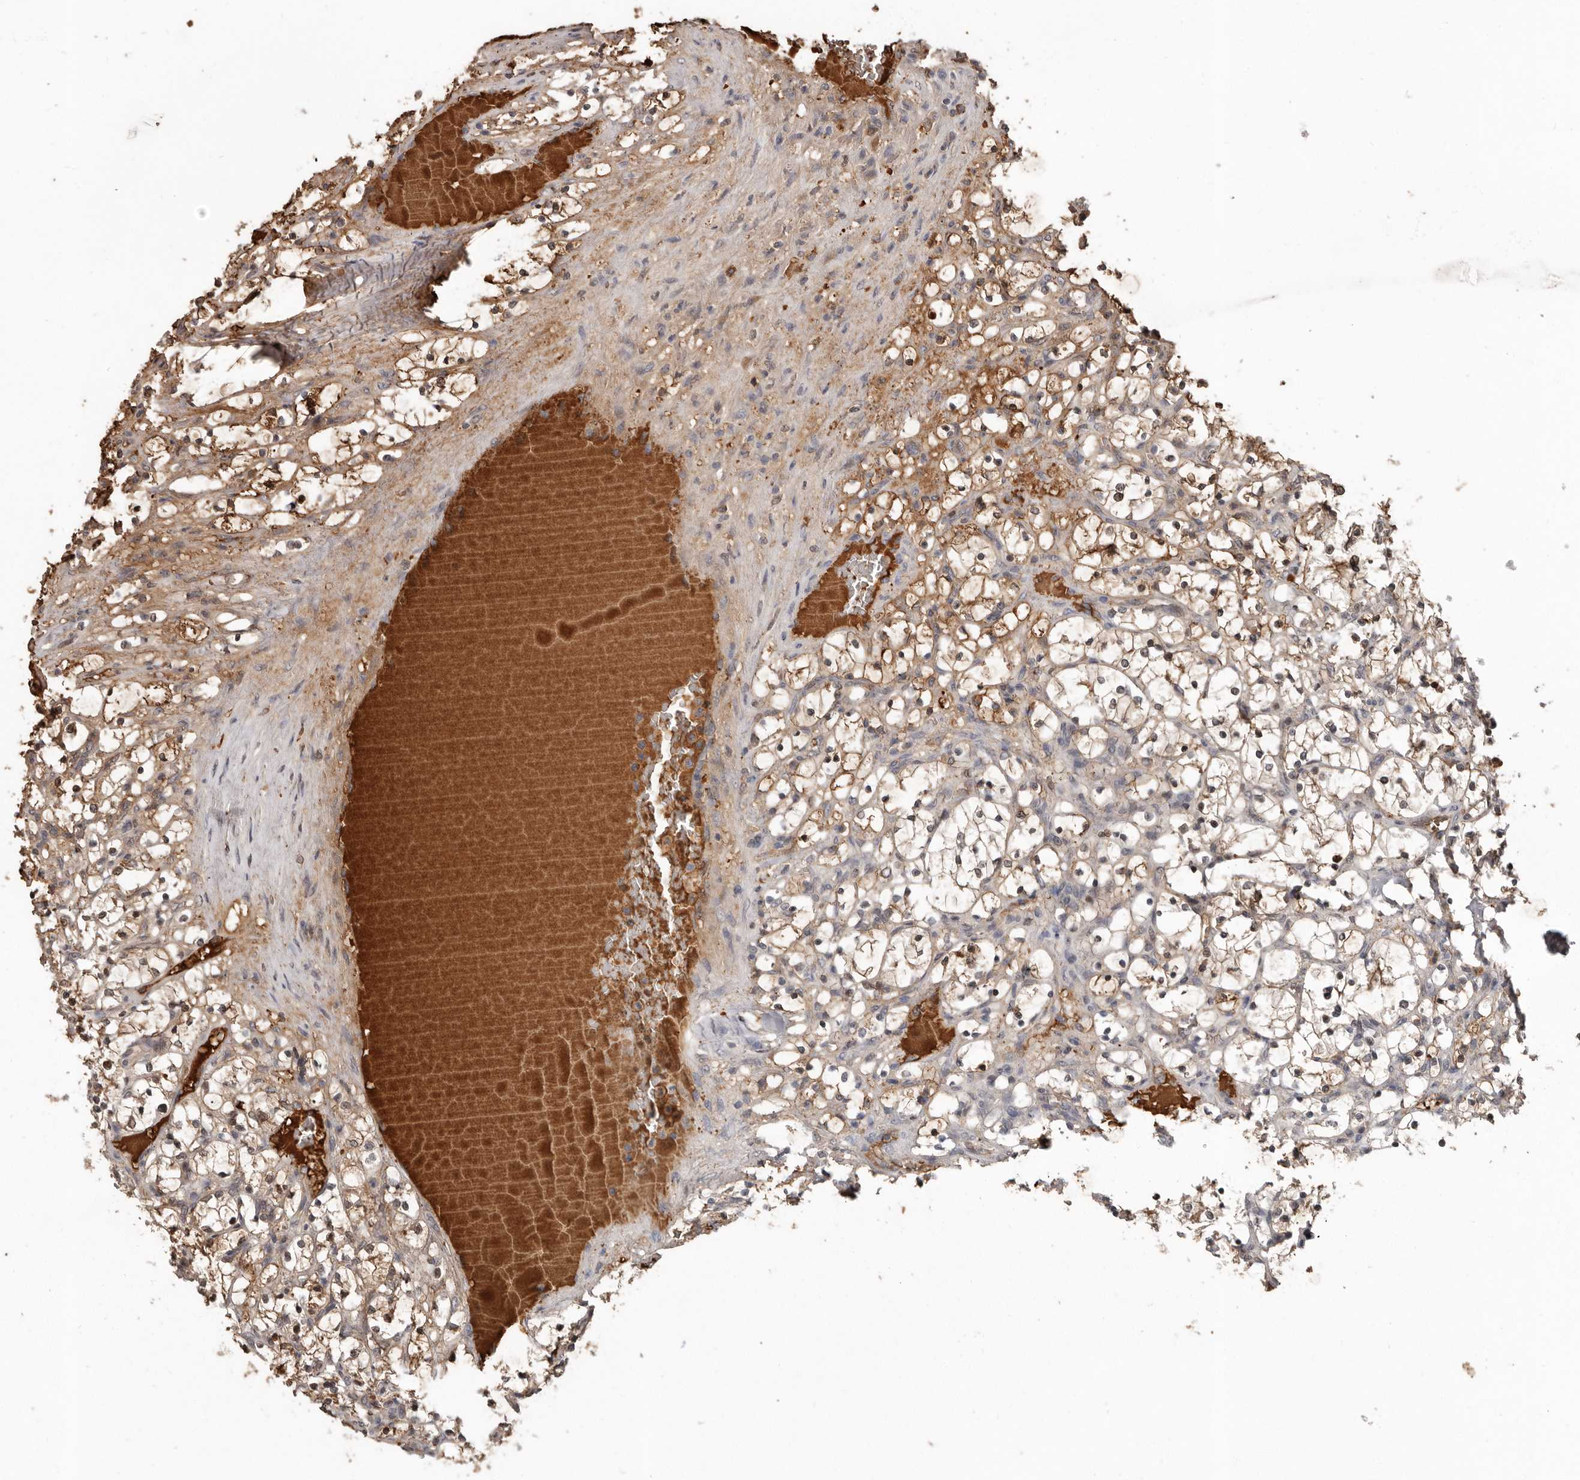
{"staining": {"intensity": "weak", "quantity": ">75%", "location": "cytoplasmic/membranous"}, "tissue": "renal cancer", "cell_type": "Tumor cells", "image_type": "cancer", "snomed": [{"axis": "morphology", "description": "Adenocarcinoma, NOS"}, {"axis": "topography", "description": "Kidney"}], "caption": "Immunohistochemical staining of renal cancer (adenocarcinoma) demonstrates weak cytoplasmic/membranous protein staining in about >75% of tumor cells.", "gene": "LRGUK", "patient": {"sex": "female", "age": 69}}